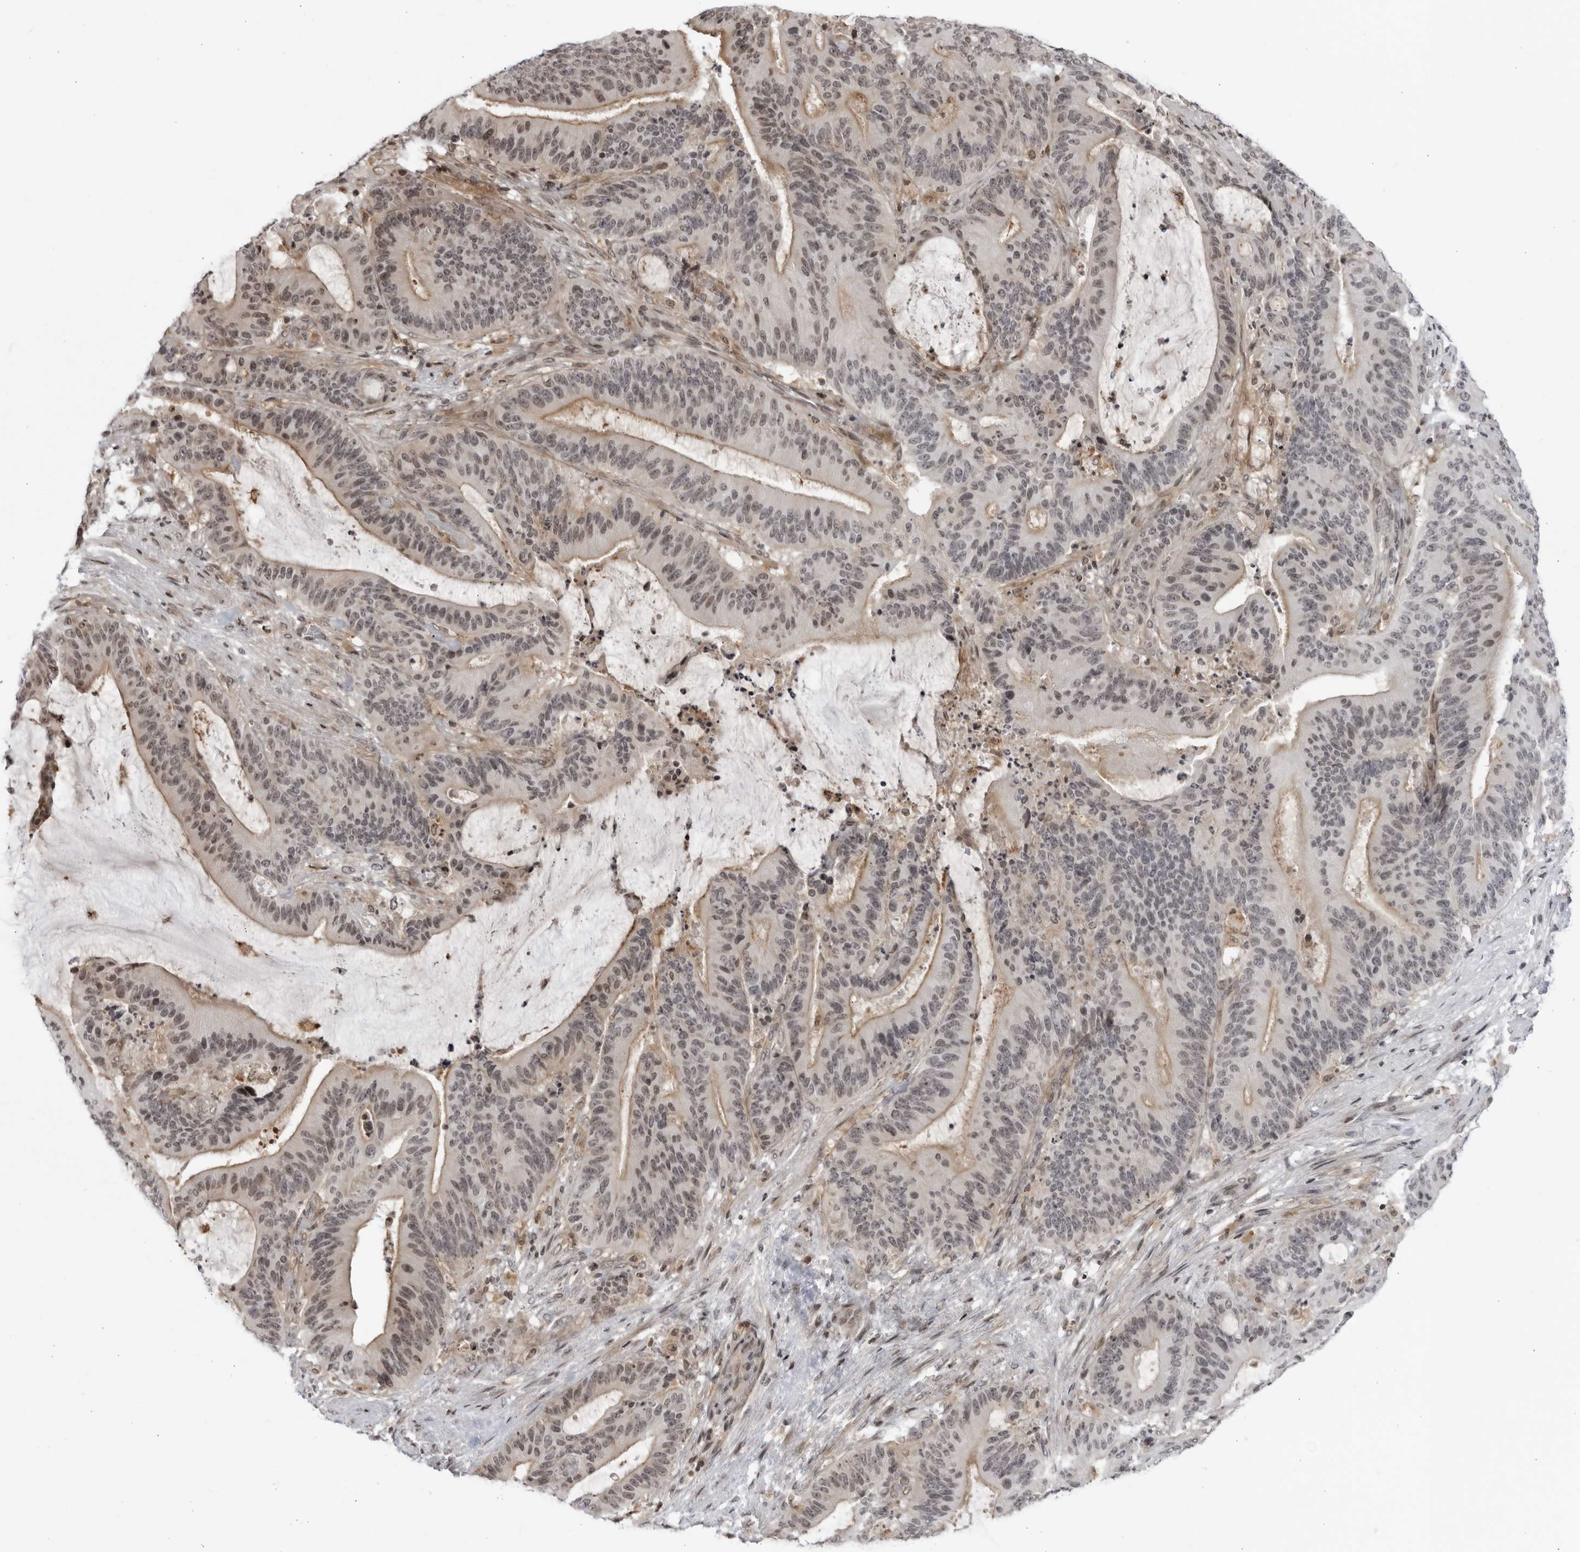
{"staining": {"intensity": "weak", "quantity": "25%-75%", "location": "nuclear"}, "tissue": "liver cancer", "cell_type": "Tumor cells", "image_type": "cancer", "snomed": [{"axis": "morphology", "description": "Normal tissue, NOS"}, {"axis": "morphology", "description": "Cholangiocarcinoma"}, {"axis": "topography", "description": "Liver"}, {"axis": "topography", "description": "Peripheral nerve tissue"}], "caption": "Liver cancer (cholangiocarcinoma) stained for a protein reveals weak nuclear positivity in tumor cells.", "gene": "DTL", "patient": {"sex": "female", "age": 73}}